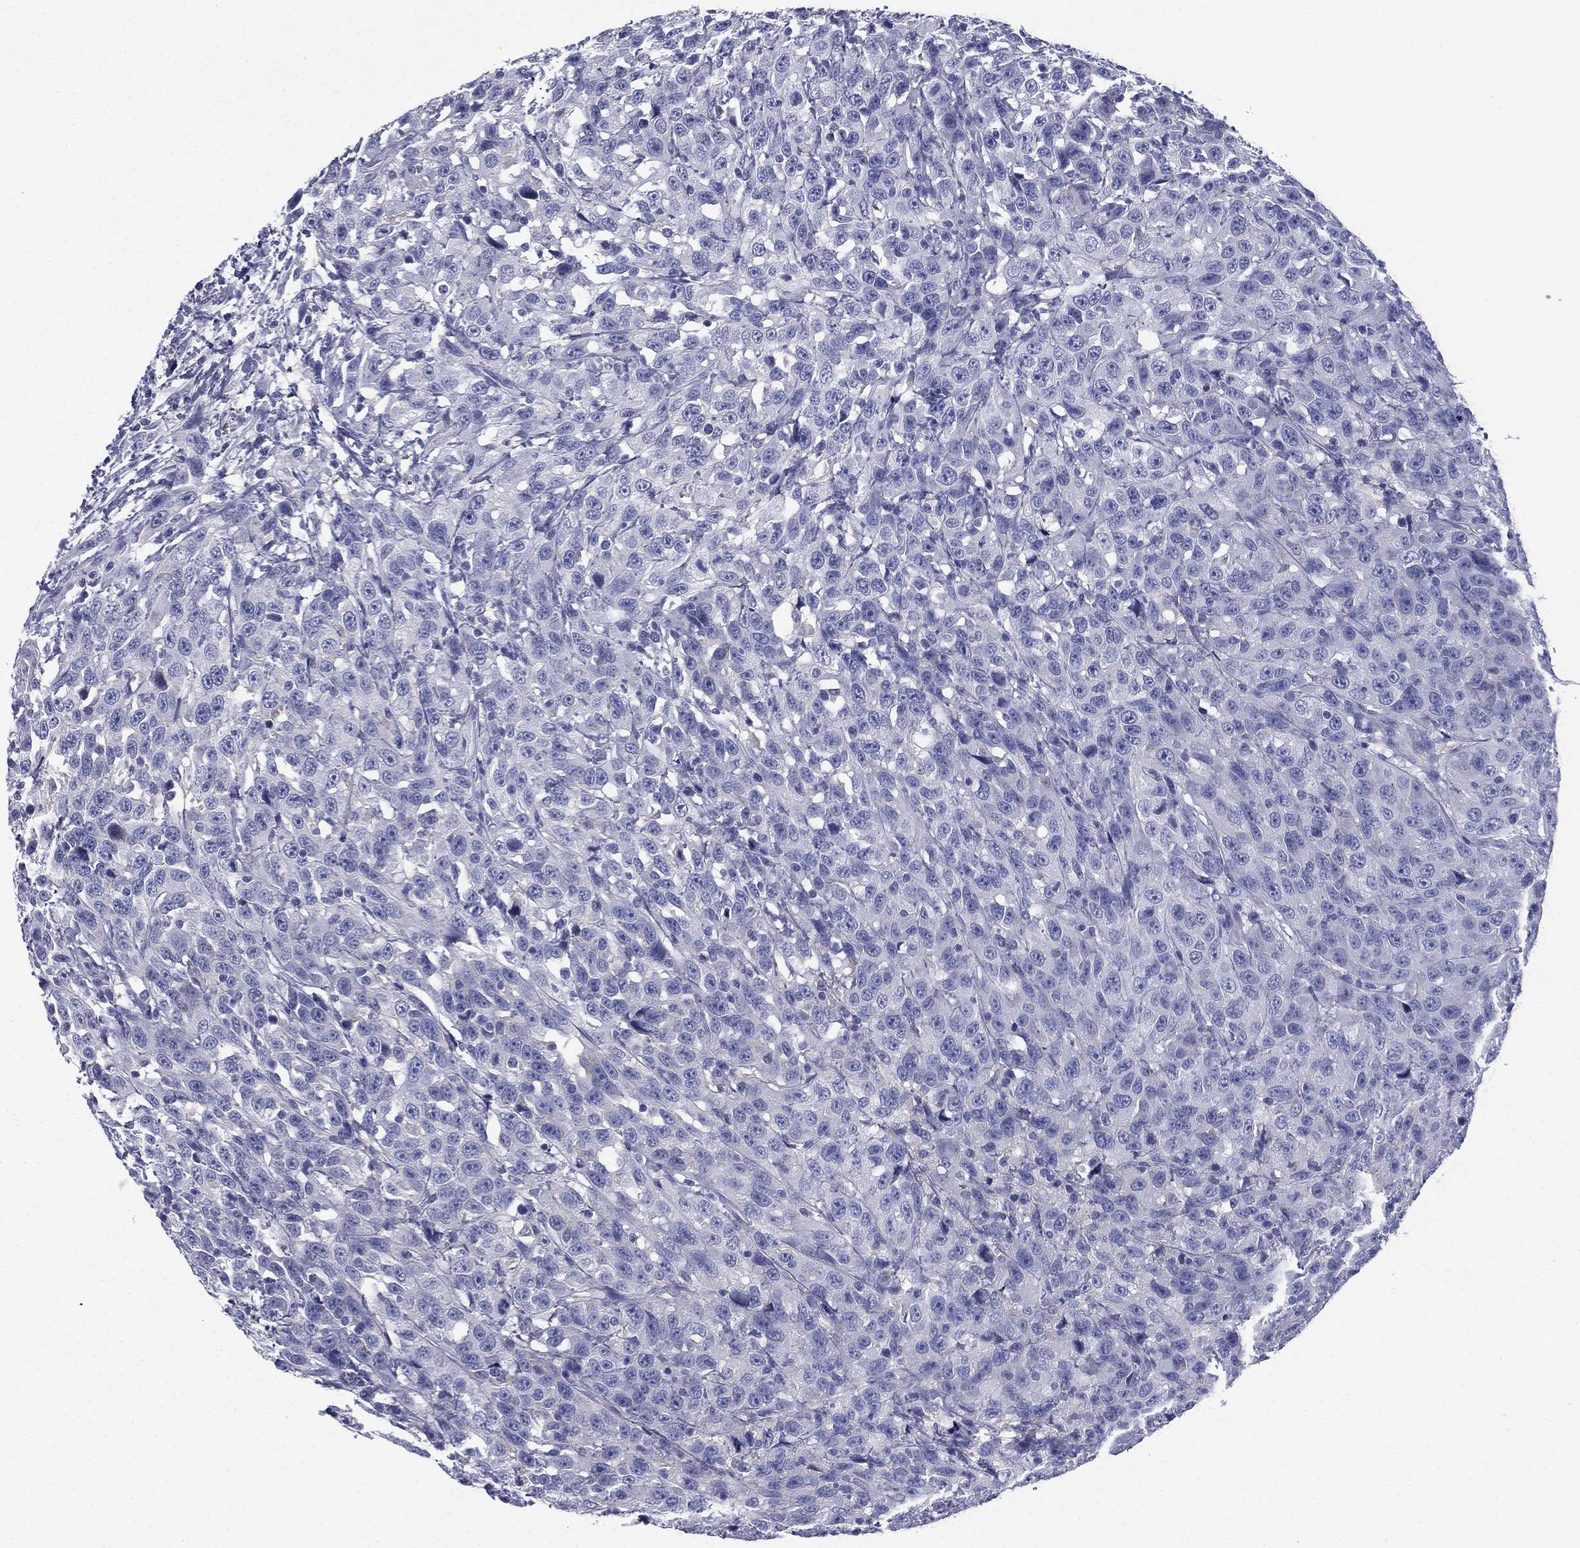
{"staining": {"intensity": "negative", "quantity": "none", "location": "none"}, "tissue": "urothelial cancer", "cell_type": "Tumor cells", "image_type": "cancer", "snomed": [{"axis": "morphology", "description": "Urothelial carcinoma, NOS"}, {"axis": "morphology", "description": "Urothelial carcinoma, High grade"}, {"axis": "topography", "description": "Urinary bladder"}], "caption": "High magnification brightfield microscopy of transitional cell carcinoma stained with DAB (3,3'-diaminobenzidine) (brown) and counterstained with hematoxylin (blue): tumor cells show no significant expression.", "gene": "FCER2", "patient": {"sex": "female", "age": 73}}